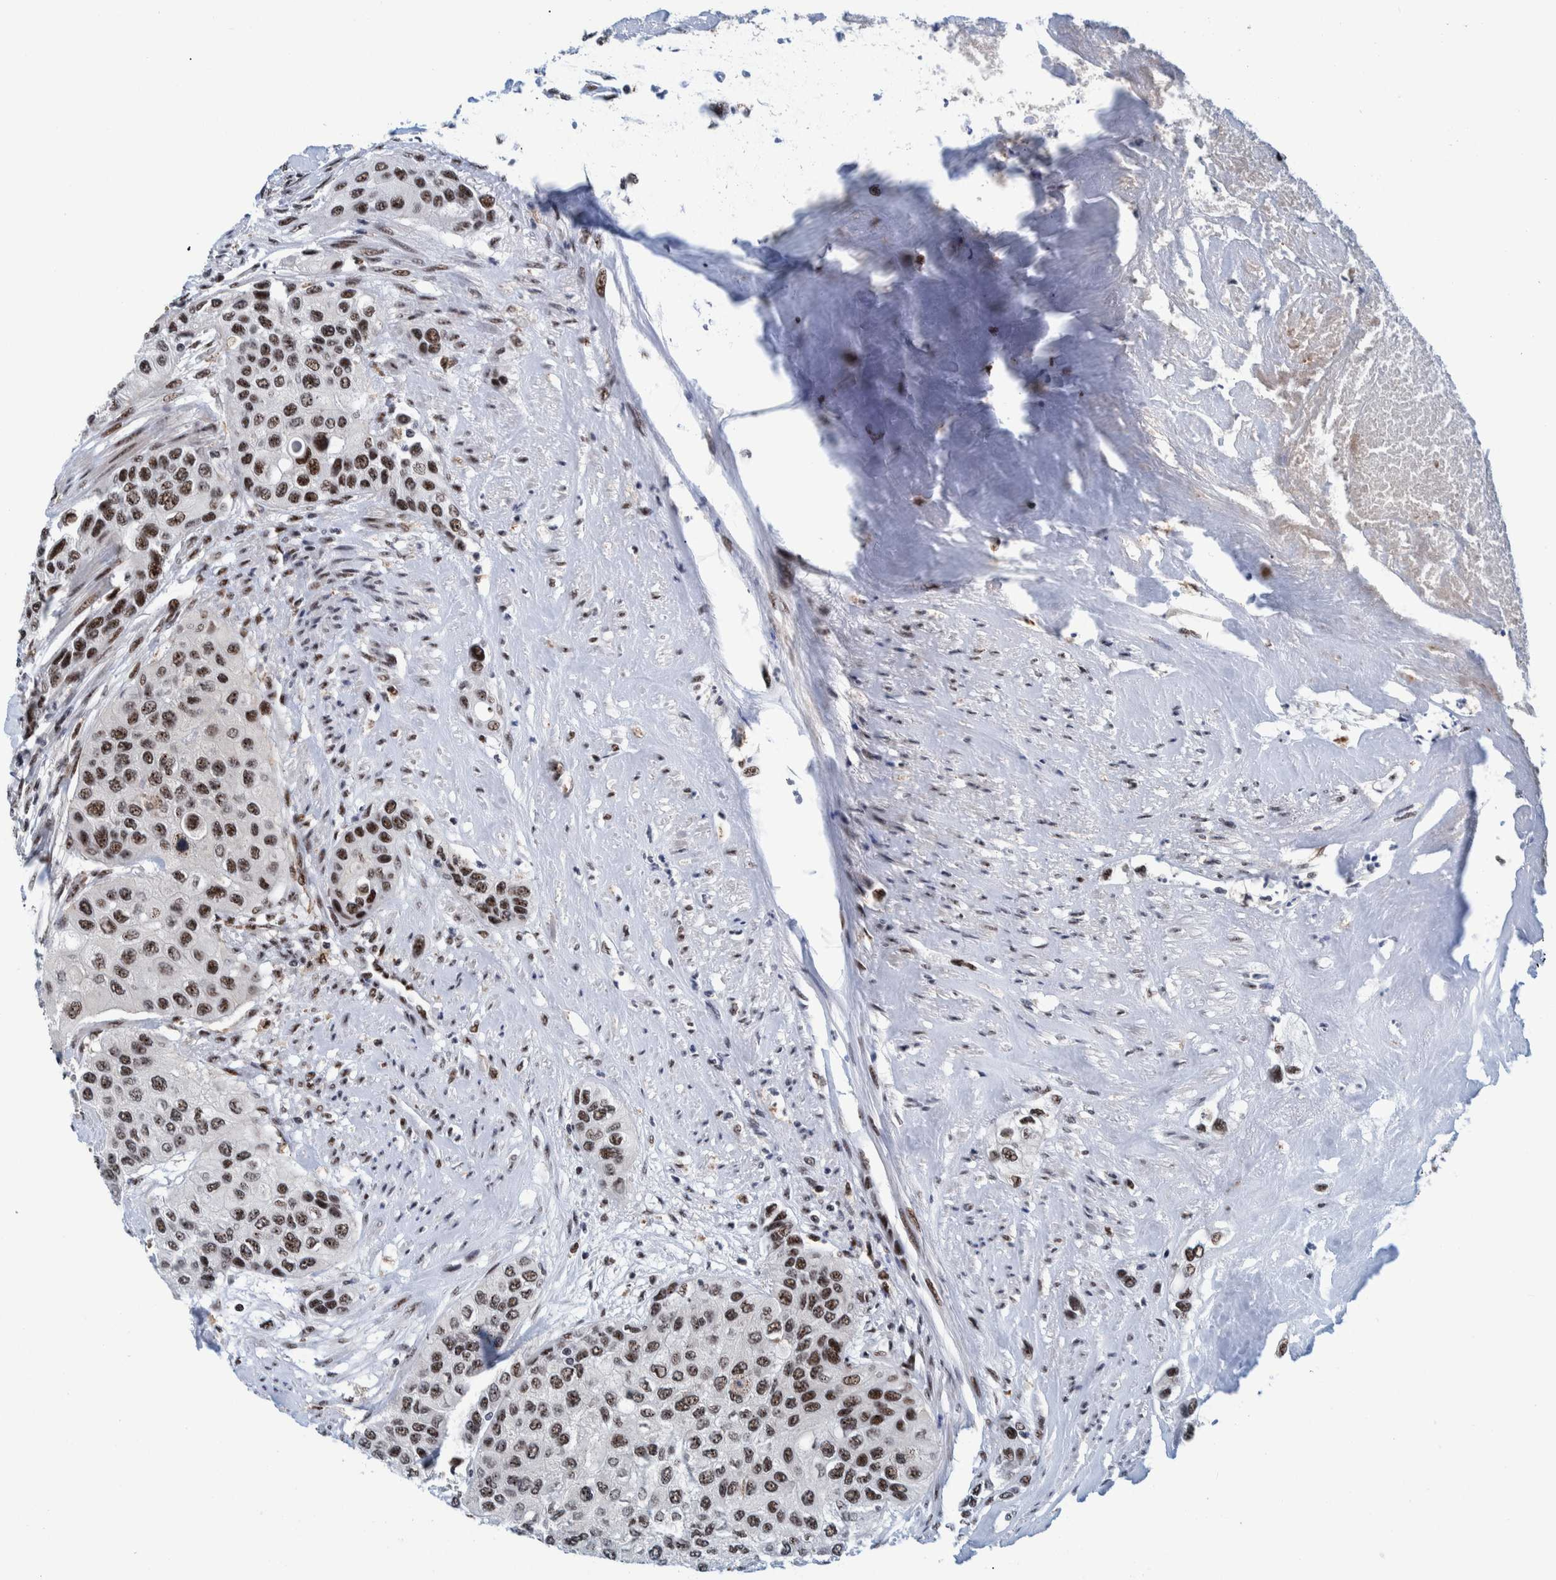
{"staining": {"intensity": "moderate", "quantity": ">75%", "location": "nuclear"}, "tissue": "urothelial cancer", "cell_type": "Tumor cells", "image_type": "cancer", "snomed": [{"axis": "morphology", "description": "Urothelial carcinoma, High grade"}, {"axis": "topography", "description": "Urinary bladder"}], "caption": "Tumor cells show moderate nuclear positivity in approximately >75% of cells in urothelial cancer.", "gene": "EFTUD2", "patient": {"sex": "female", "age": 56}}